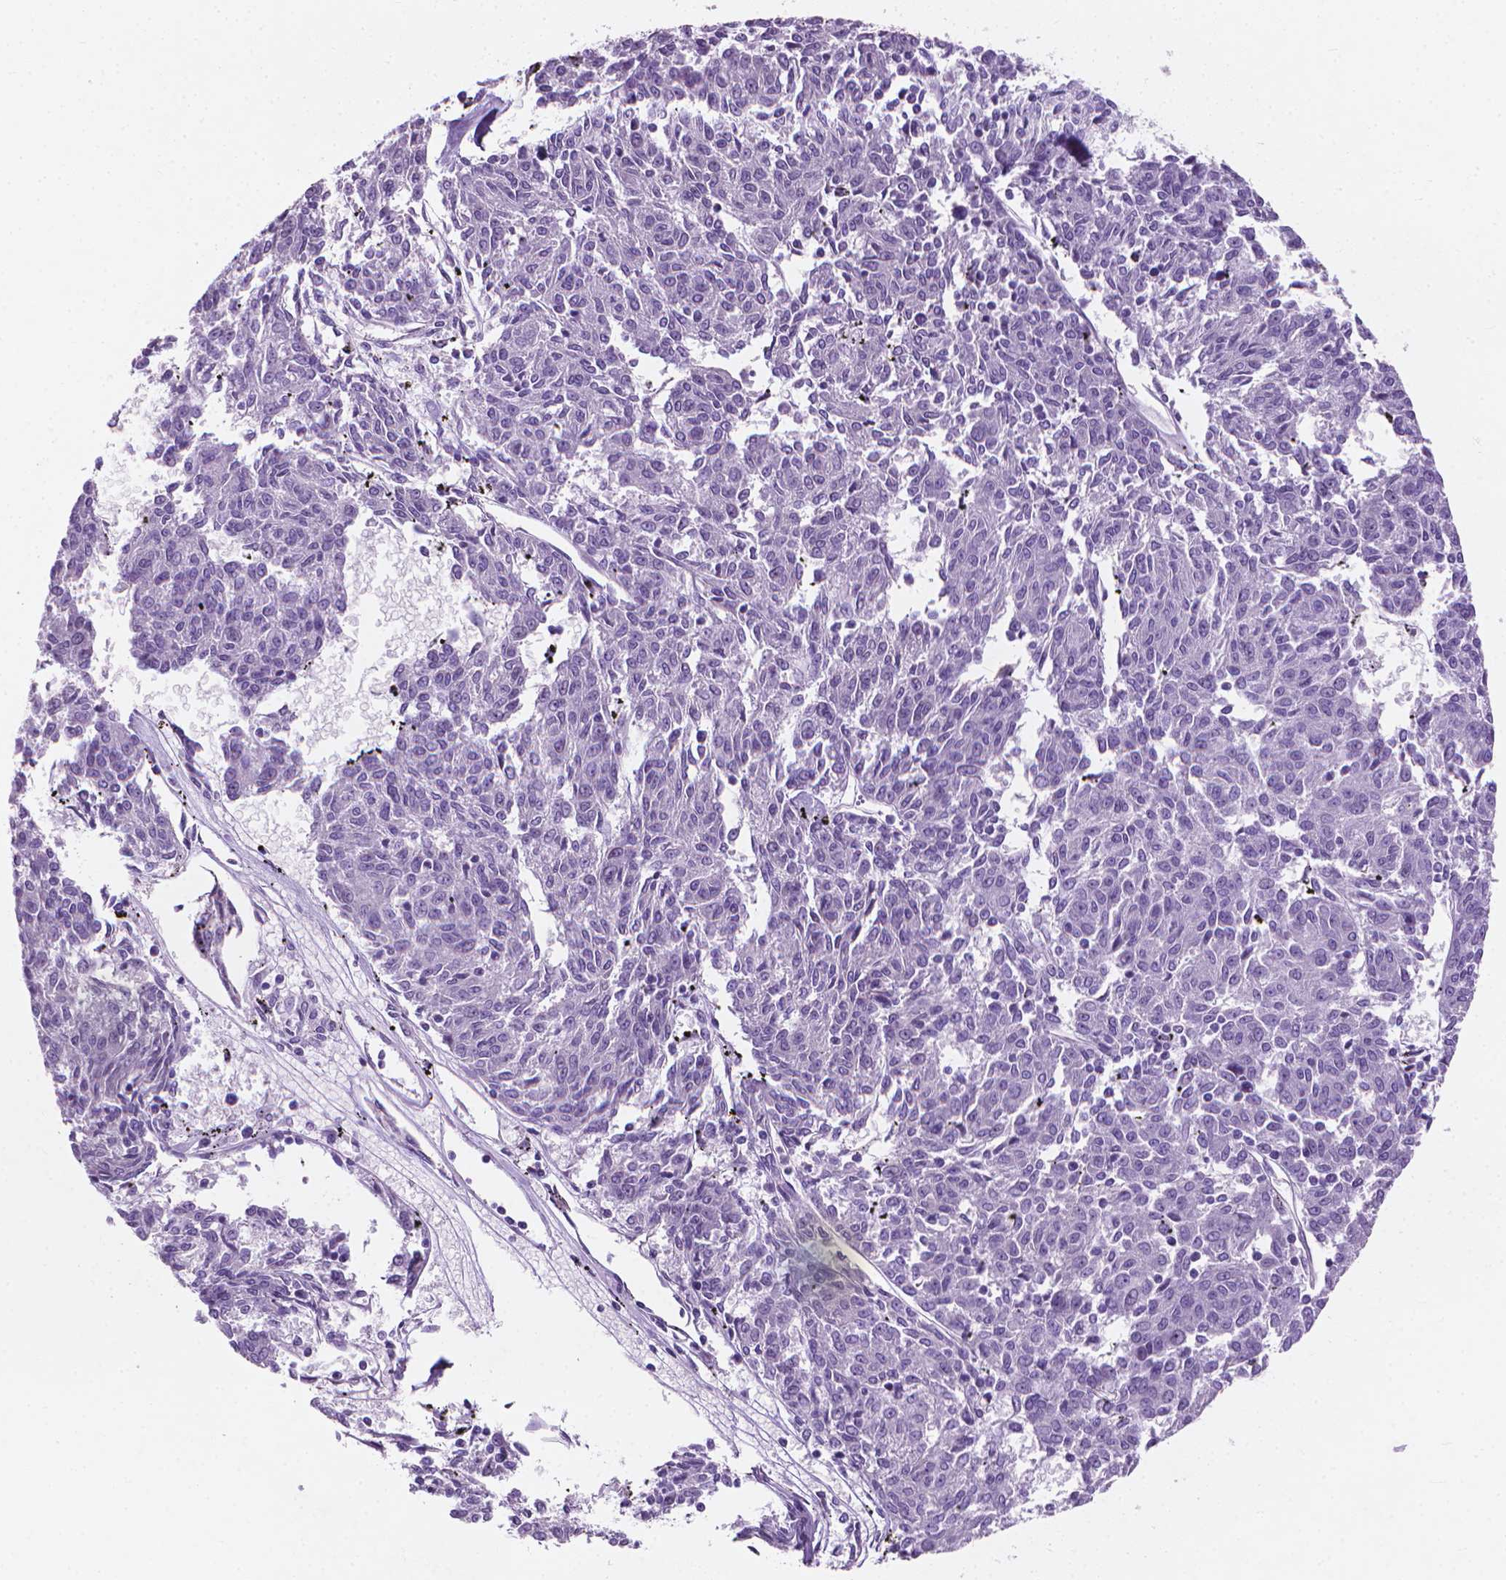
{"staining": {"intensity": "negative", "quantity": "none", "location": "none"}, "tissue": "melanoma", "cell_type": "Tumor cells", "image_type": "cancer", "snomed": [{"axis": "morphology", "description": "Malignant melanoma, NOS"}, {"axis": "topography", "description": "Skin"}], "caption": "High magnification brightfield microscopy of melanoma stained with DAB (3,3'-diaminobenzidine) (brown) and counterstained with hematoxylin (blue): tumor cells show no significant expression. The staining is performed using DAB brown chromogen with nuclei counter-stained in using hematoxylin.", "gene": "KRT73", "patient": {"sex": "female", "age": 72}}